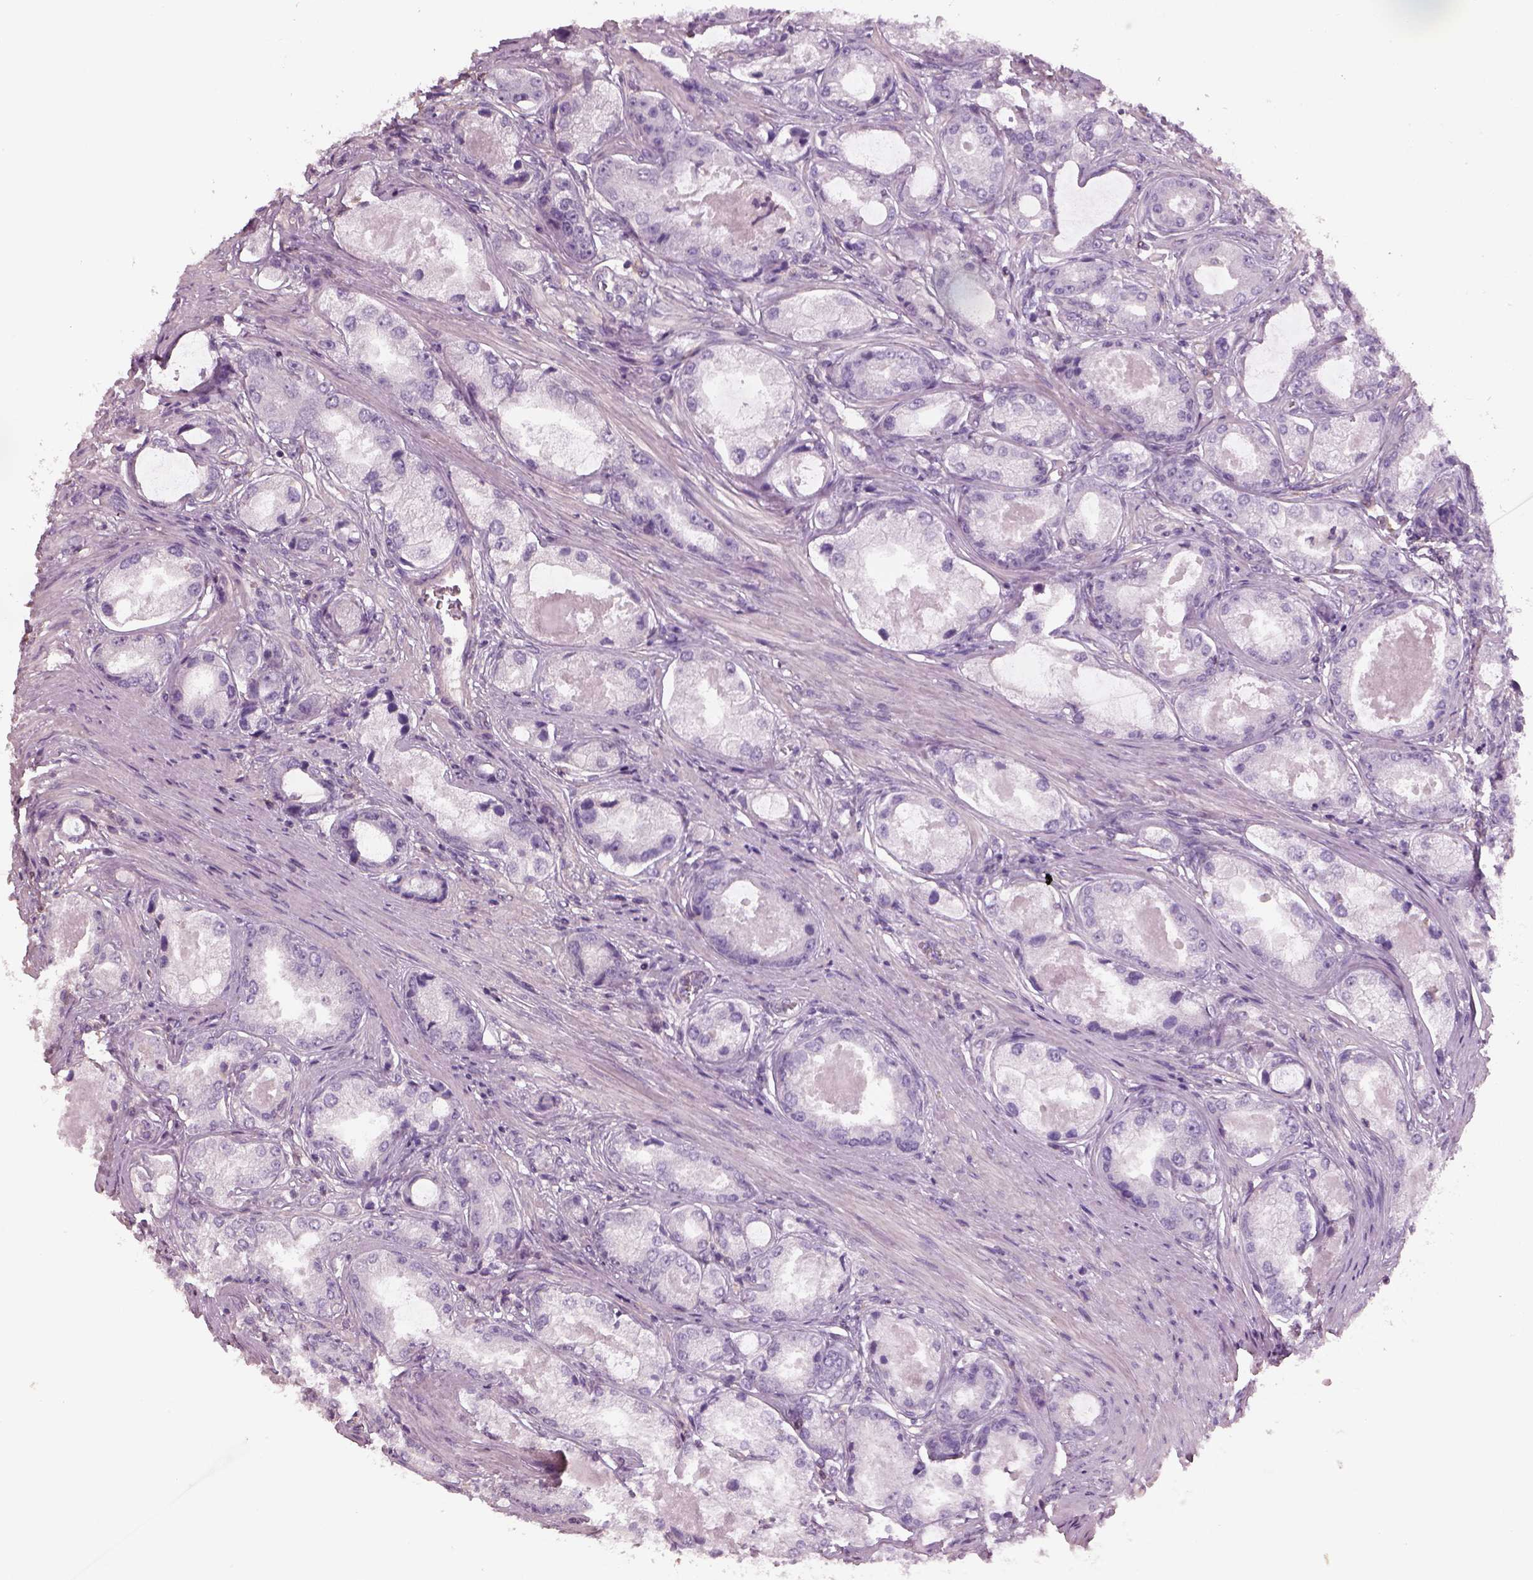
{"staining": {"intensity": "negative", "quantity": "none", "location": "none"}, "tissue": "prostate cancer", "cell_type": "Tumor cells", "image_type": "cancer", "snomed": [{"axis": "morphology", "description": "Adenocarcinoma, Low grade"}, {"axis": "topography", "description": "Prostate"}], "caption": "DAB immunohistochemical staining of prostate cancer (adenocarcinoma (low-grade)) shows no significant staining in tumor cells.", "gene": "OTUD6A", "patient": {"sex": "male", "age": 68}}